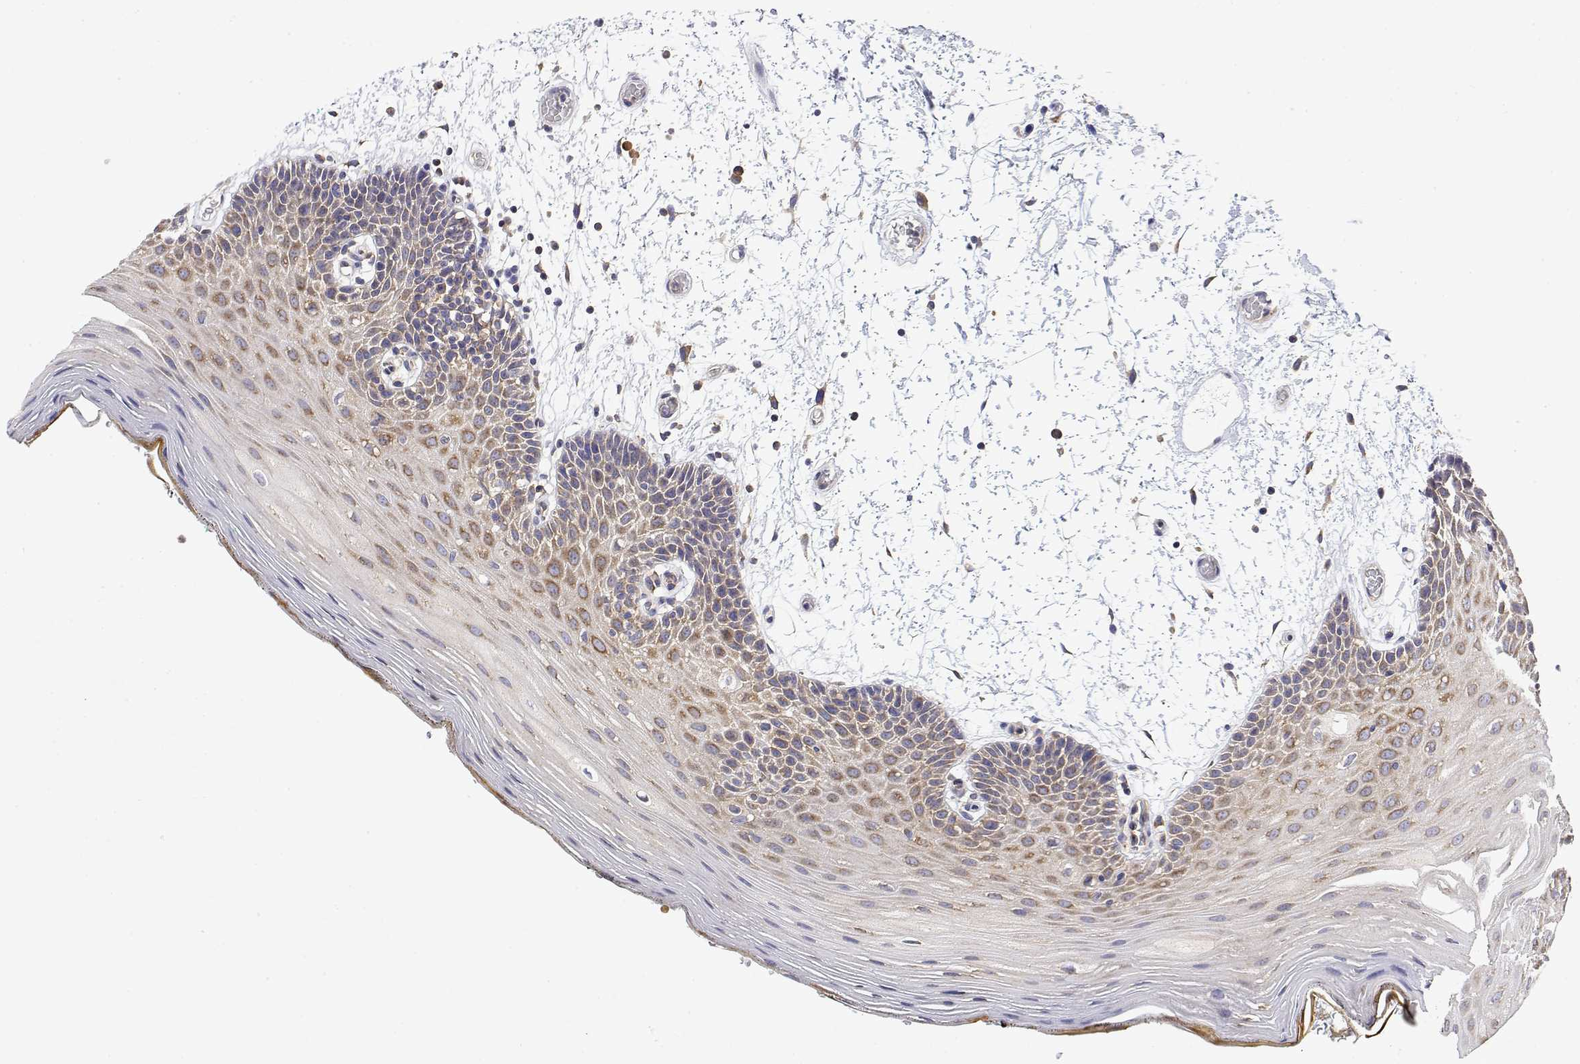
{"staining": {"intensity": "moderate", "quantity": "<25%", "location": "cytoplasmic/membranous"}, "tissue": "oral mucosa", "cell_type": "Squamous epithelial cells", "image_type": "normal", "snomed": [{"axis": "morphology", "description": "Normal tissue, NOS"}, {"axis": "morphology", "description": "Squamous cell carcinoma, NOS"}, {"axis": "topography", "description": "Oral tissue"}, {"axis": "topography", "description": "Head-Neck"}], "caption": "An IHC image of benign tissue is shown. Protein staining in brown highlights moderate cytoplasmic/membranous positivity in oral mucosa within squamous epithelial cells.", "gene": "EEF1G", "patient": {"sex": "male", "age": 52}}